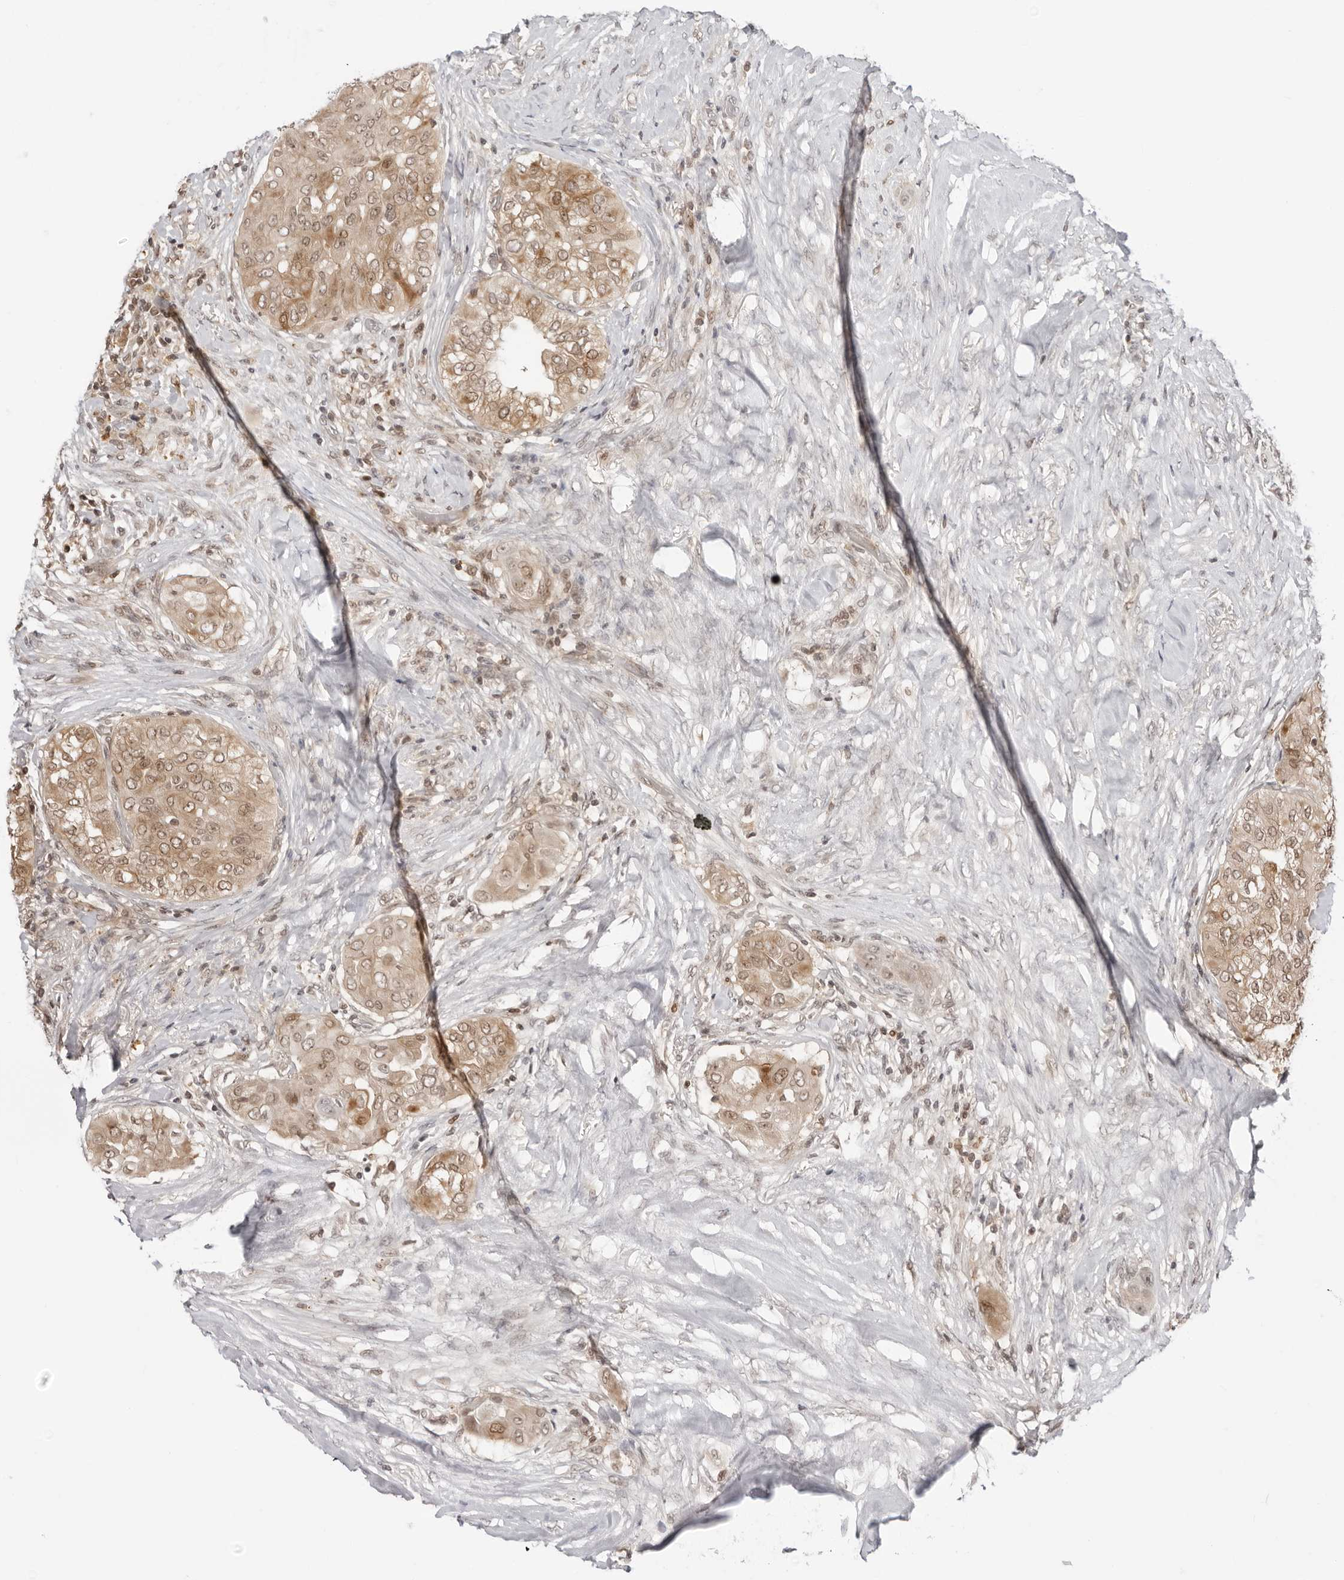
{"staining": {"intensity": "weak", "quantity": "25%-75%", "location": "cytoplasmic/membranous,nuclear"}, "tissue": "thyroid cancer", "cell_type": "Tumor cells", "image_type": "cancer", "snomed": [{"axis": "morphology", "description": "Papillary adenocarcinoma, NOS"}, {"axis": "topography", "description": "Thyroid gland"}], "caption": "A low amount of weak cytoplasmic/membranous and nuclear positivity is seen in approximately 25%-75% of tumor cells in papillary adenocarcinoma (thyroid) tissue.", "gene": "RNF146", "patient": {"sex": "female", "age": 59}}